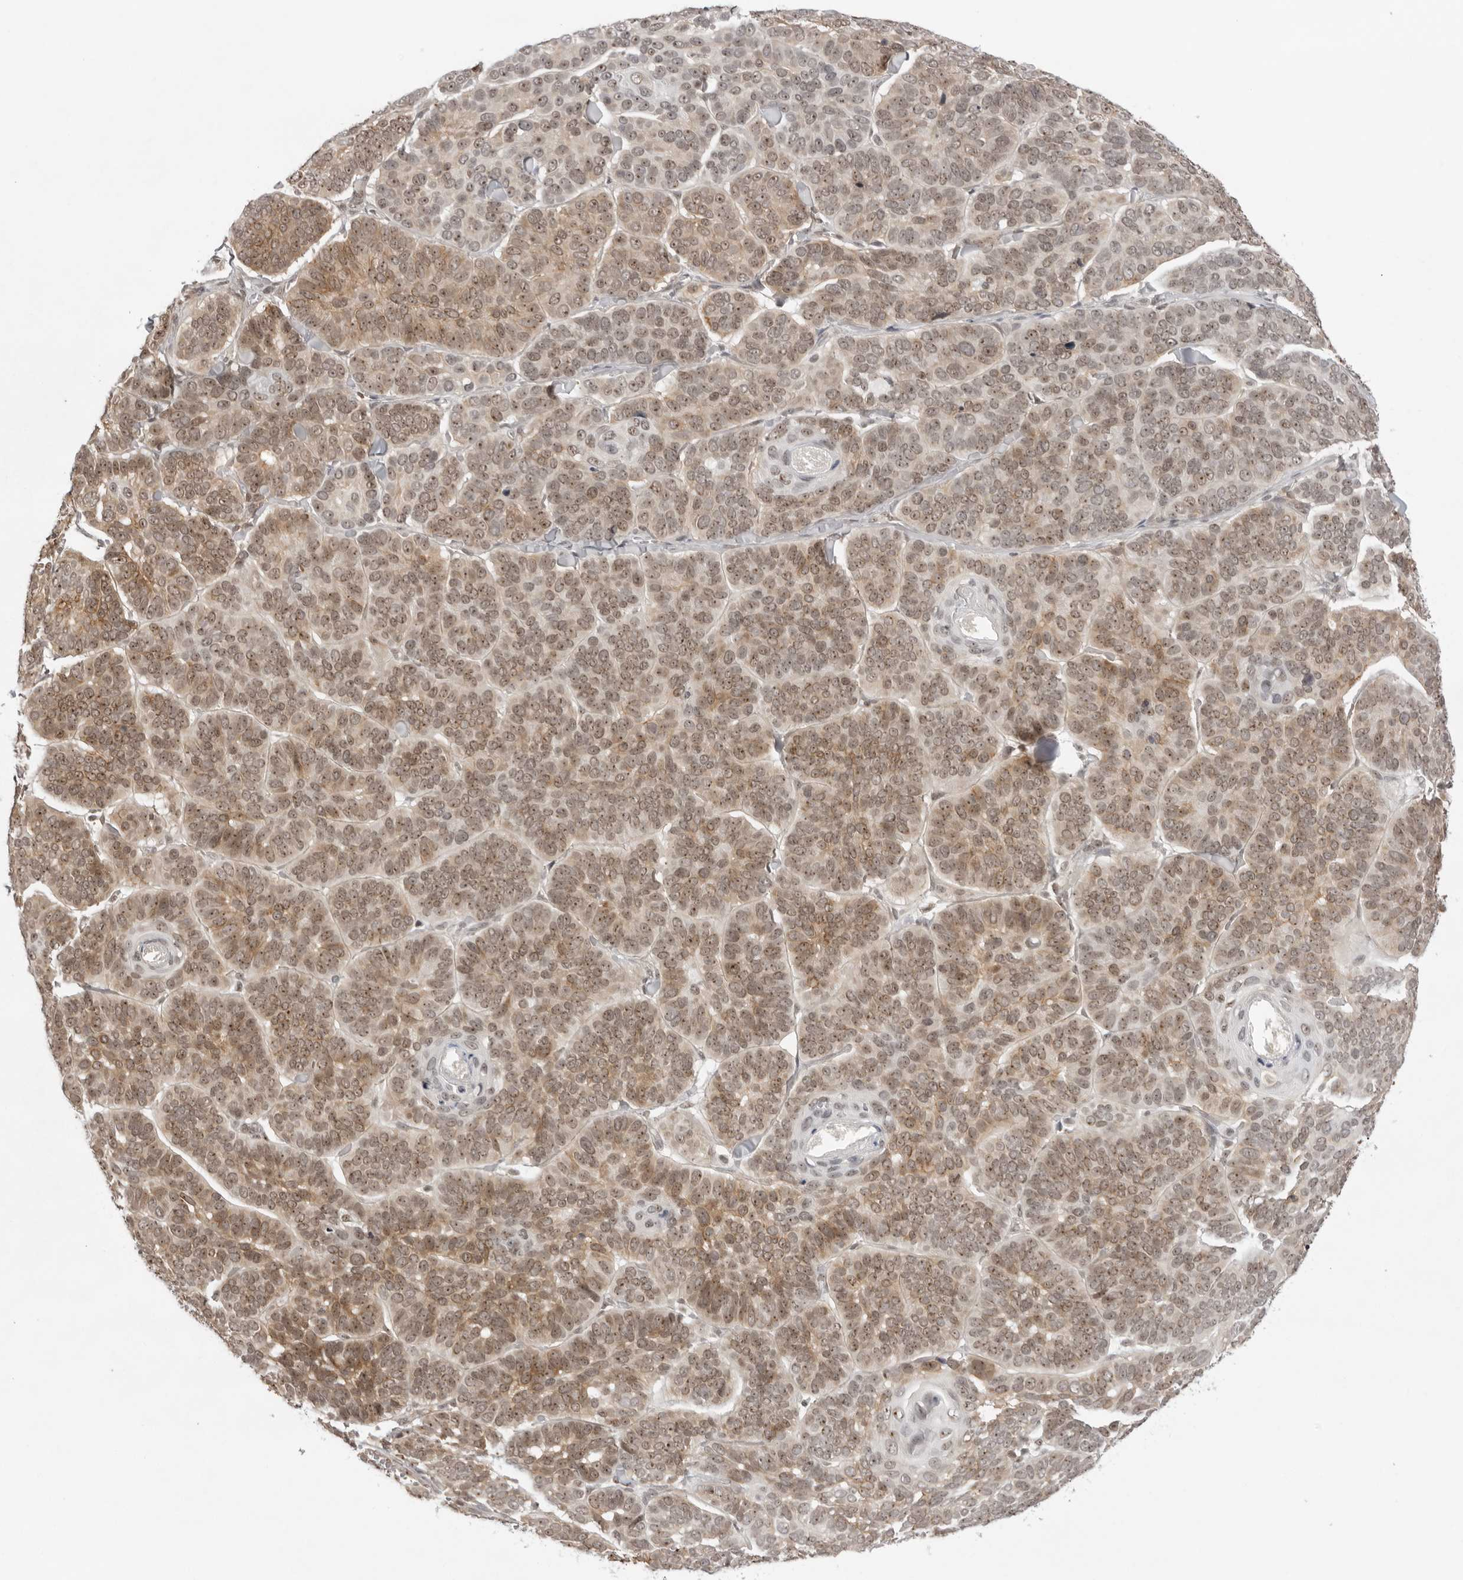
{"staining": {"intensity": "moderate", "quantity": ">75%", "location": "cytoplasmic/membranous,nuclear"}, "tissue": "skin cancer", "cell_type": "Tumor cells", "image_type": "cancer", "snomed": [{"axis": "morphology", "description": "Basal cell carcinoma"}, {"axis": "topography", "description": "Skin"}], "caption": "Human skin cancer stained with a brown dye shows moderate cytoplasmic/membranous and nuclear positive staining in approximately >75% of tumor cells.", "gene": "EXOSC10", "patient": {"sex": "male", "age": 62}}